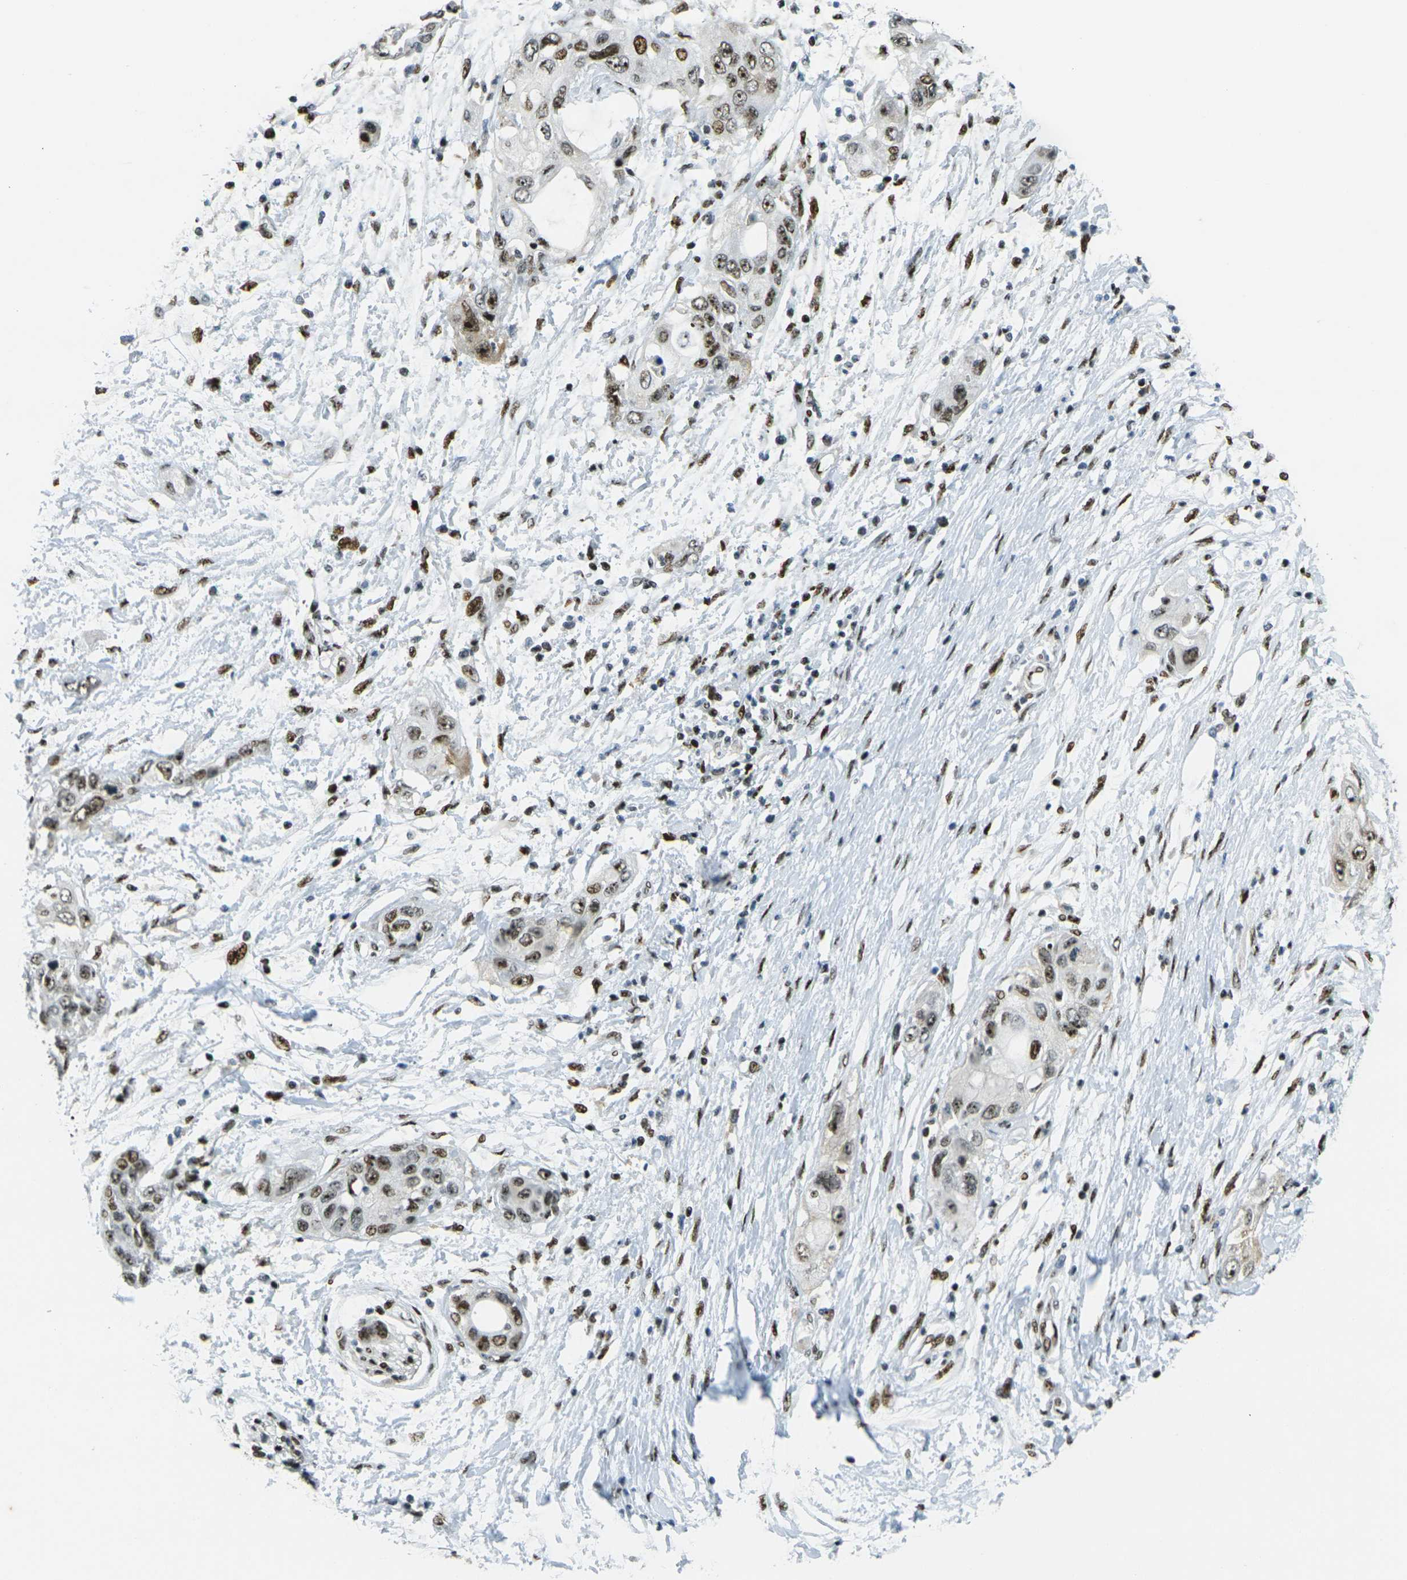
{"staining": {"intensity": "strong", "quantity": ">75%", "location": "nuclear"}, "tissue": "pancreatic cancer", "cell_type": "Tumor cells", "image_type": "cancer", "snomed": [{"axis": "morphology", "description": "Adenocarcinoma, NOS"}, {"axis": "topography", "description": "Pancreas"}], "caption": "Tumor cells show strong nuclear expression in about >75% of cells in pancreatic cancer (adenocarcinoma). (Brightfield microscopy of DAB IHC at high magnification).", "gene": "UBE2C", "patient": {"sex": "female", "age": 70}}